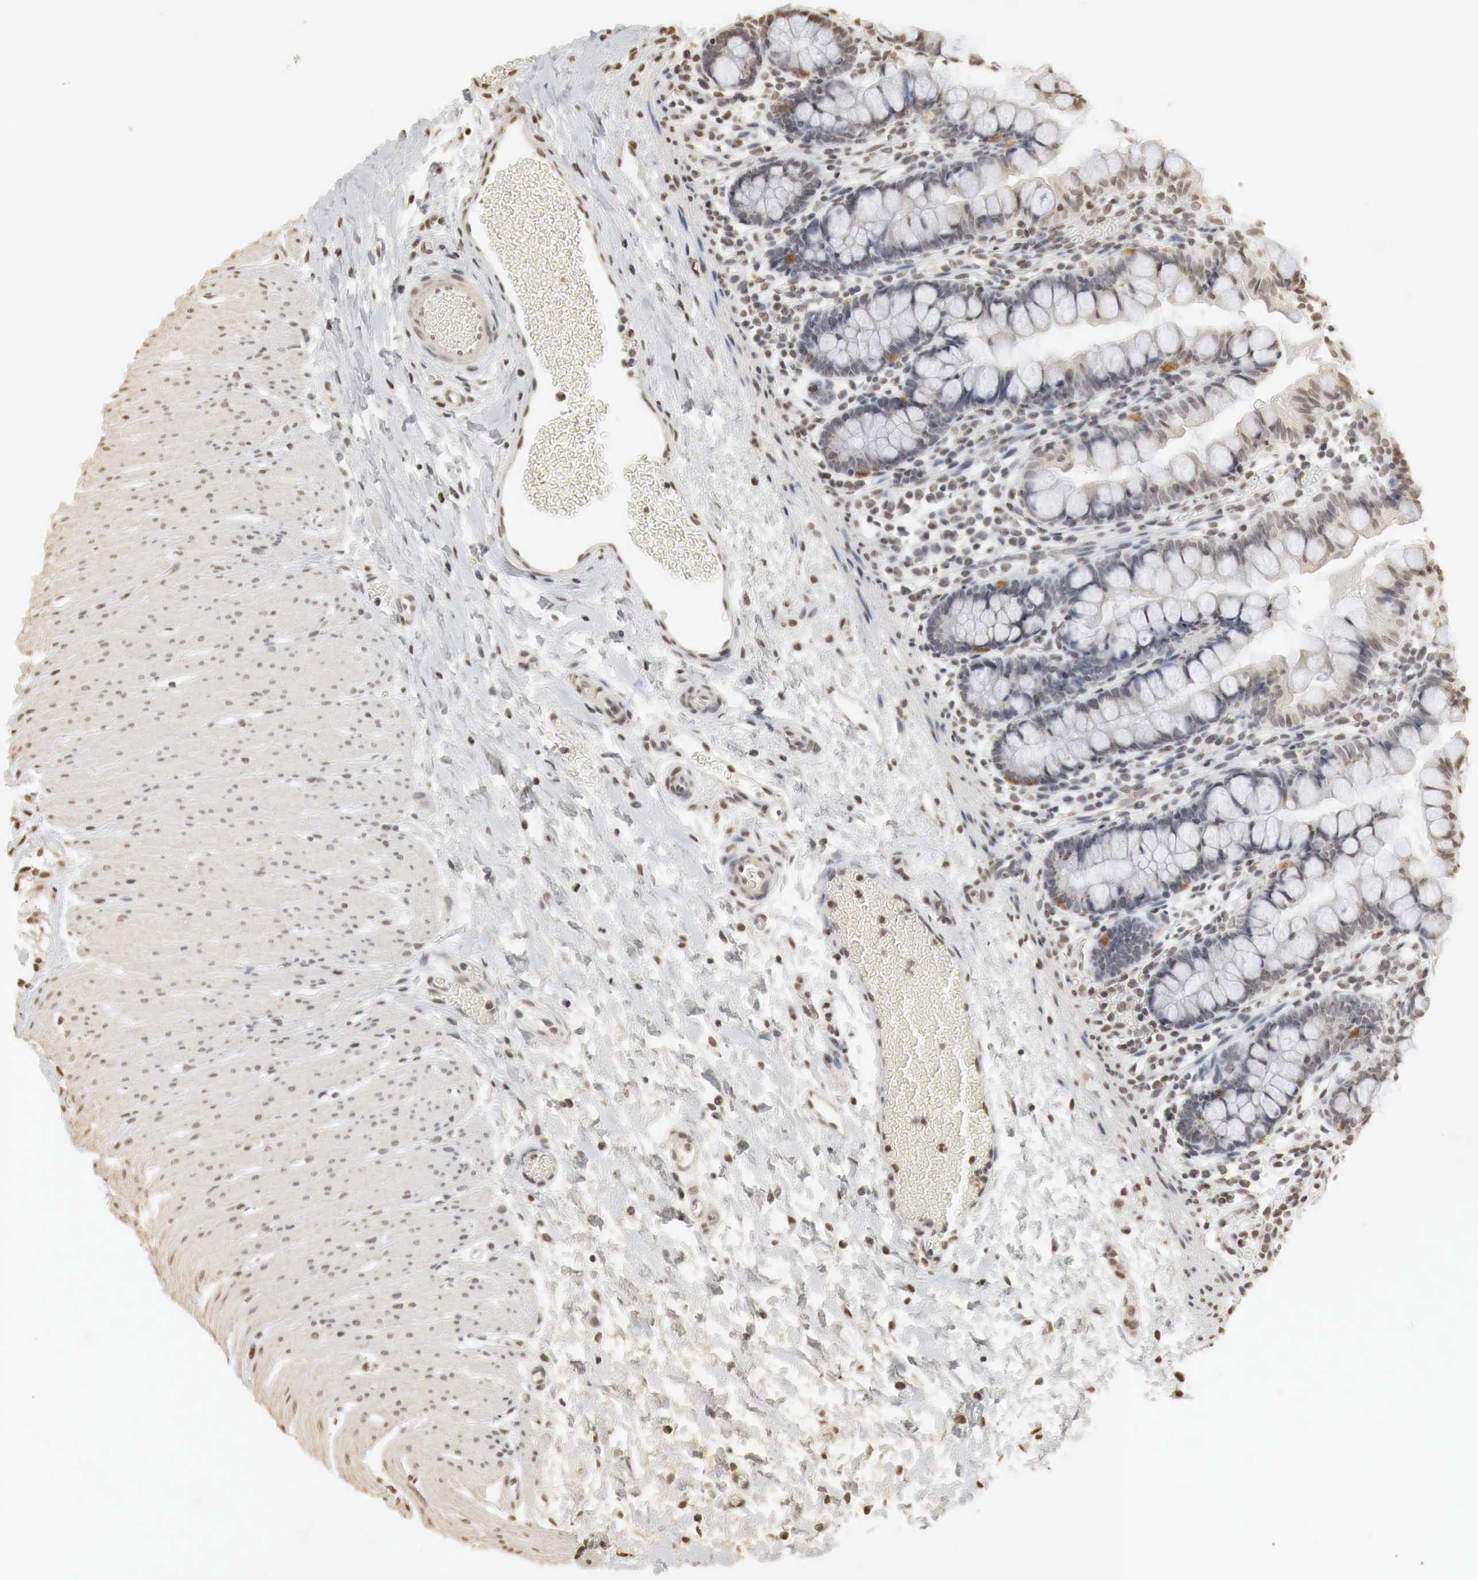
{"staining": {"intensity": "weak", "quantity": "25%-75%", "location": "cytoplasmic/membranous,nuclear"}, "tissue": "small intestine", "cell_type": "Glandular cells", "image_type": "normal", "snomed": [{"axis": "morphology", "description": "Normal tissue, NOS"}, {"axis": "topography", "description": "Small intestine"}], "caption": "A brown stain highlights weak cytoplasmic/membranous,nuclear positivity of a protein in glandular cells of normal small intestine.", "gene": "ERBB4", "patient": {"sex": "male", "age": 1}}